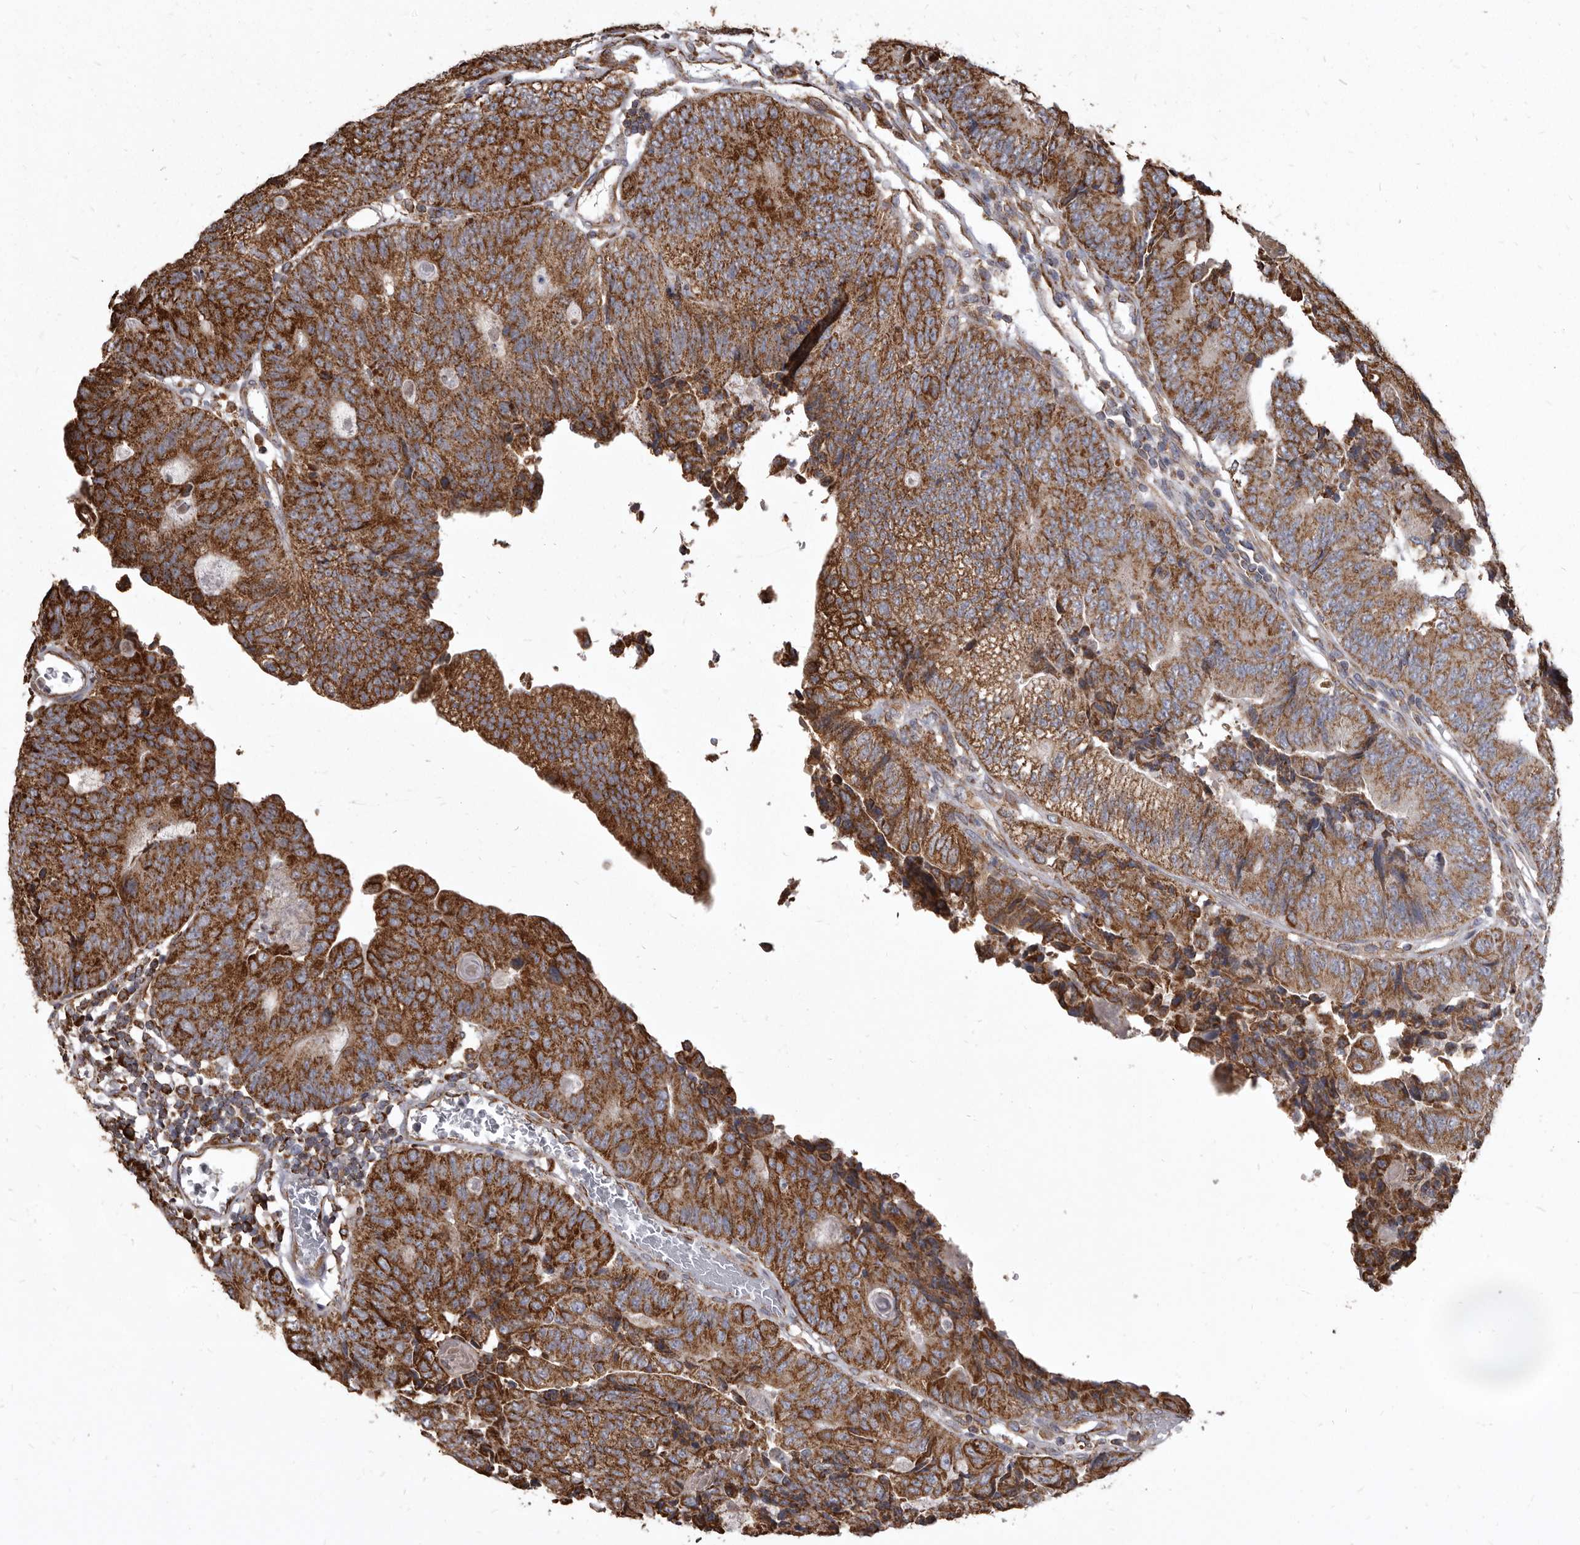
{"staining": {"intensity": "strong", "quantity": ">75%", "location": "cytoplasmic/membranous"}, "tissue": "colorectal cancer", "cell_type": "Tumor cells", "image_type": "cancer", "snomed": [{"axis": "morphology", "description": "Adenocarcinoma, NOS"}, {"axis": "topography", "description": "Colon"}], "caption": "A brown stain shows strong cytoplasmic/membranous expression of a protein in colorectal cancer (adenocarcinoma) tumor cells. (DAB (3,3'-diaminobenzidine) IHC, brown staining for protein, blue staining for nuclei).", "gene": "CDK5RAP3", "patient": {"sex": "female", "age": 67}}